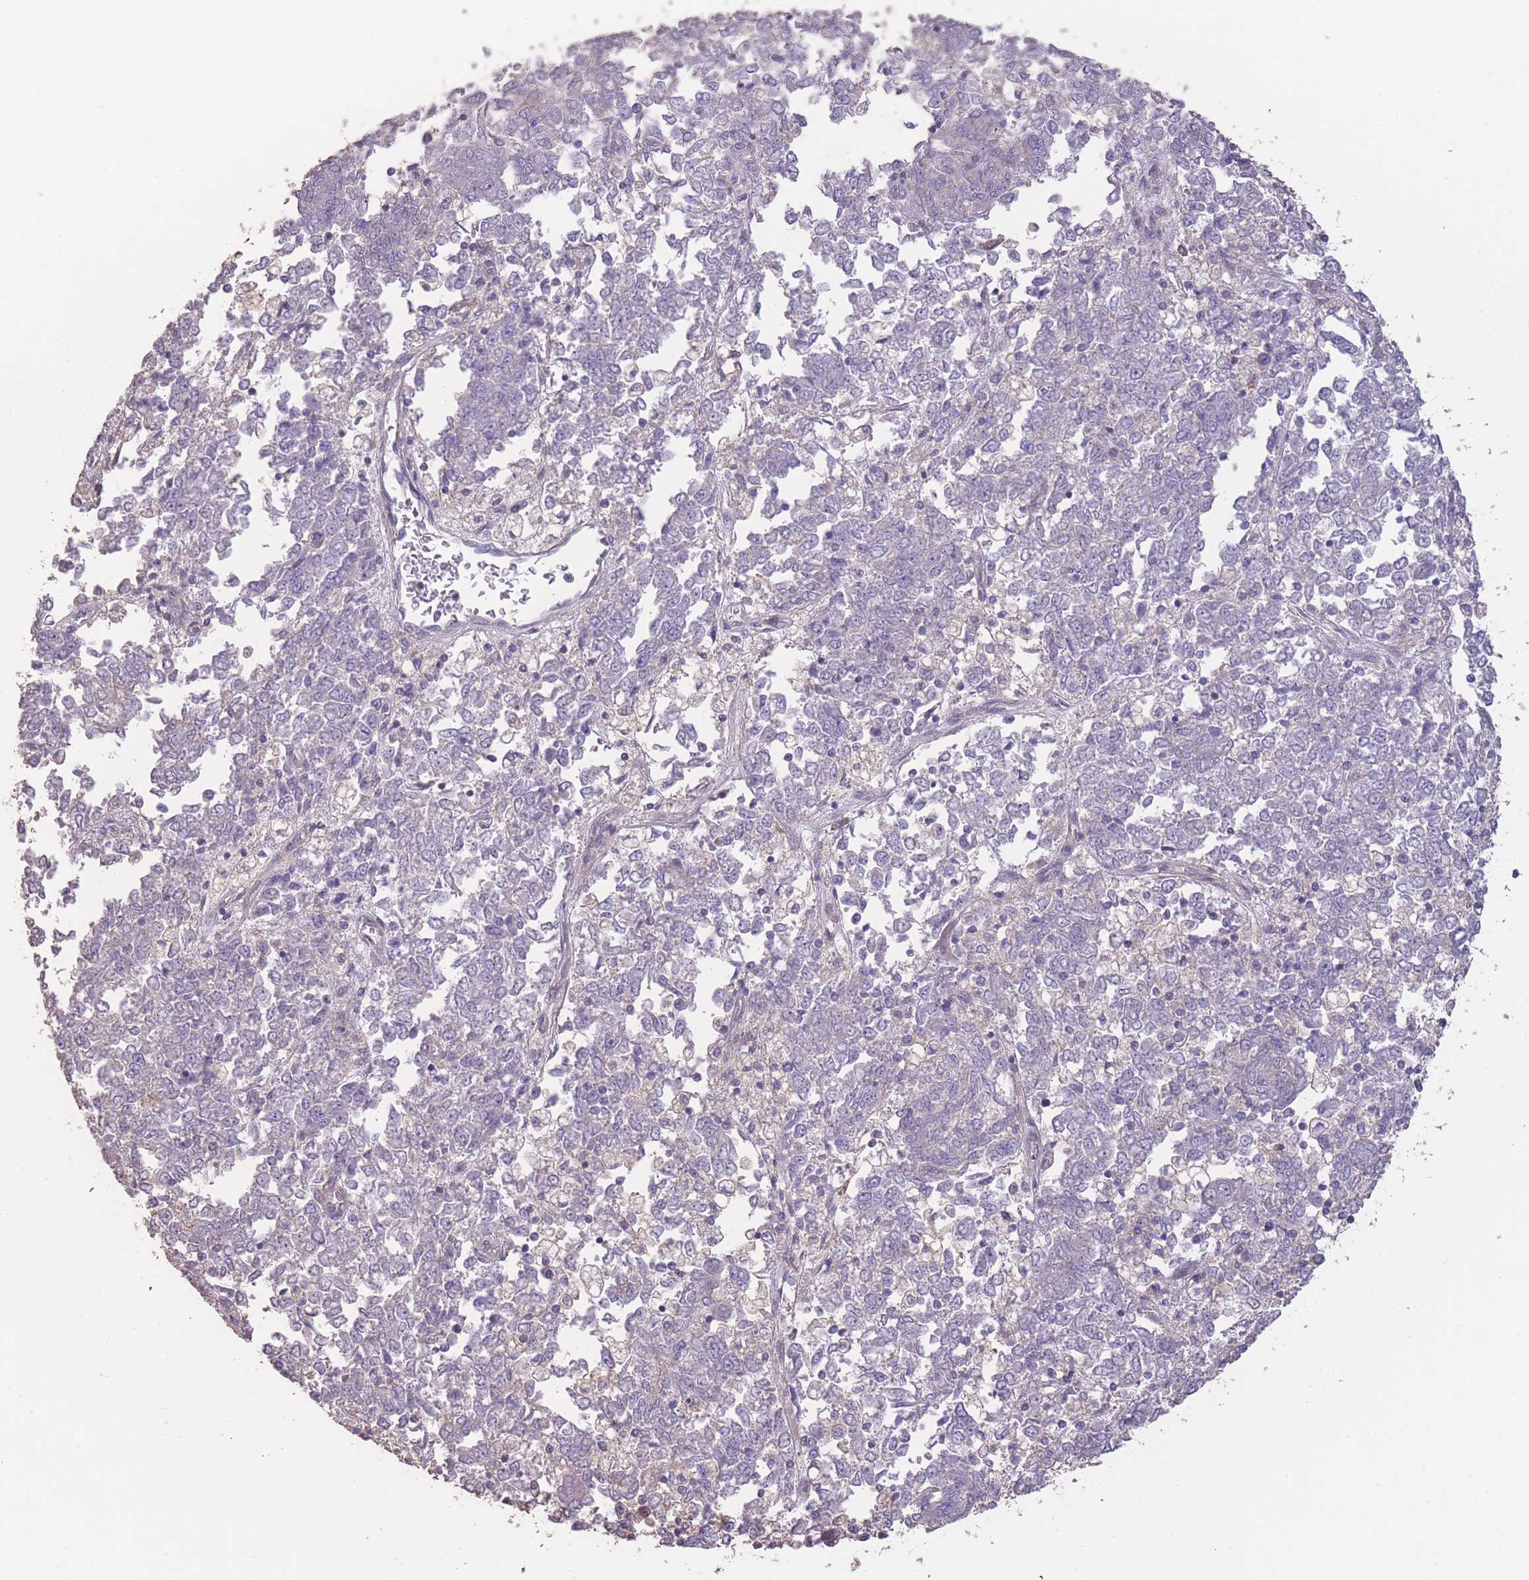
{"staining": {"intensity": "negative", "quantity": "none", "location": "none"}, "tissue": "endometrial cancer", "cell_type": "Tumor cells", "image_type": "cancer", "snomed": [{"axis": "morphology", "description": "Adenocarcinoma, NOS"}, {"axis": "topography", "description": "Endometrium"}], "caption": "The immunohistochemistry (IHC) micrograph has no significant positivity in tumor cells of endometrial adenocarcinoma tissue.", "gene": "RSPH10B", "patient": {"sex": "female", "age": 80}}